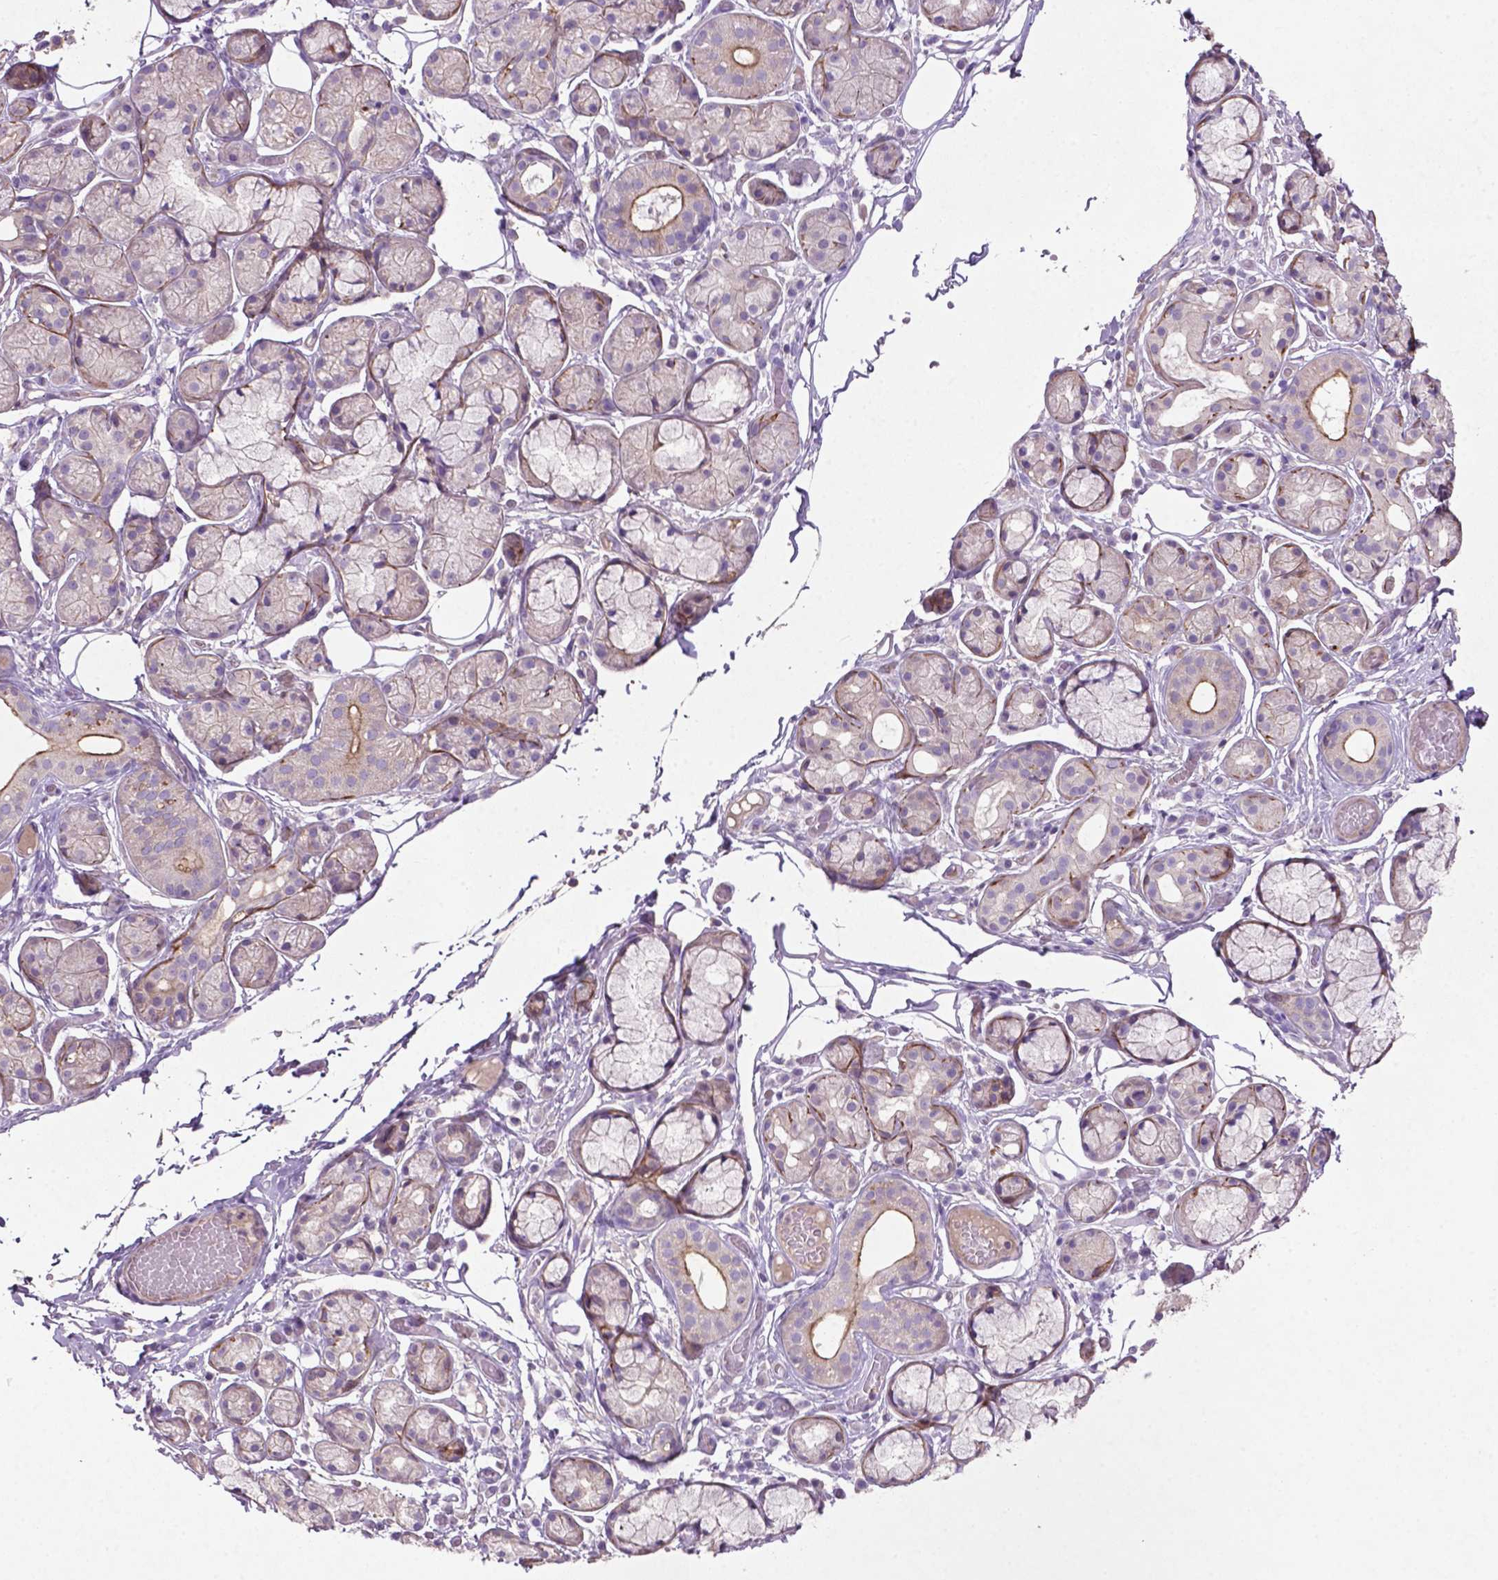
{"staining": {"intensity": "moderate", "quantity": "<25%", "location": "cytoplasmic/membranous"}, "tissue": "salivary gland", "cell_type": "Glandular cells", "image_type": "normal", "snomed": [{"axis": "morphology", "description": "Normal tissue, NOS"}, {"axis": "topography", "description": "Salivary gland"}, {"axis": "topography", "description": "Peripheral nerve tissue"}], "caption": "Immunohistochemical staining of benign human salivary gland exhibits moderate cytoplasmic/membranous protein positivity in approximately <25% of glandular cells.", "gene": "BMP4", "patient": {"sex": "male", "age": 71}}